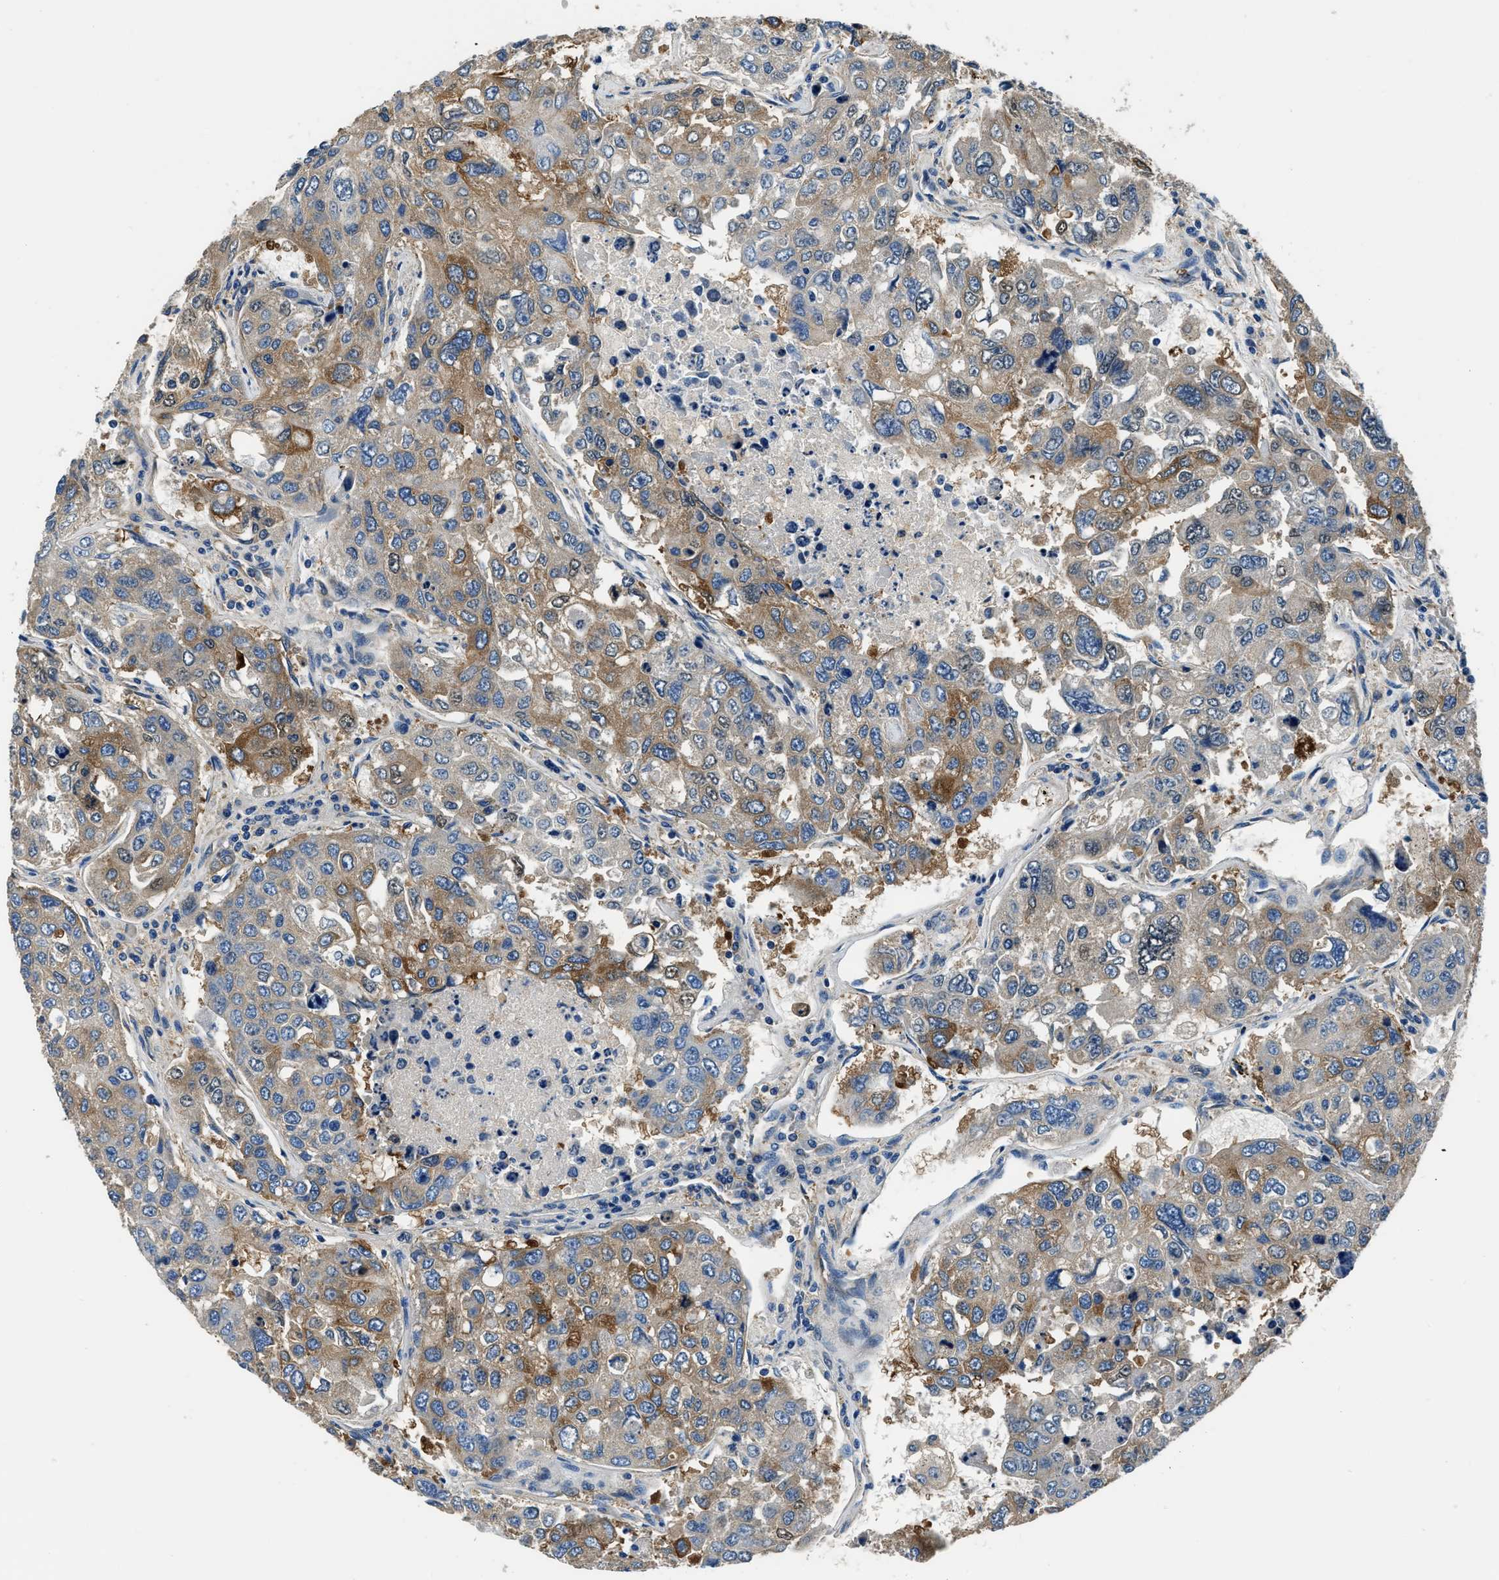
{"staining": {"intensity": "moderate", "quantity": "25%-75%", "location": "cytoplasmic/membranous"}, "tissue": "urothelial cancer", "cell_type": "Tumor cells", "image_type": "cancer", "snomed": [{"axis": "morphology", "description": "Urothelial carcinoma, High grade"}, {"axis": "topography", "description": "Lymph node"}, {"axis": "topography", "description": "Urinary bladder"}], "caption": "Immunohistochemical staining of human urothelial cancer exhibits medium levels of moderate cytoplasmic/membranous positivity in approximately 25%-75% of tumor cells.", "gene": "EEA1", "patient": {"sex": "male", "age": 51}}